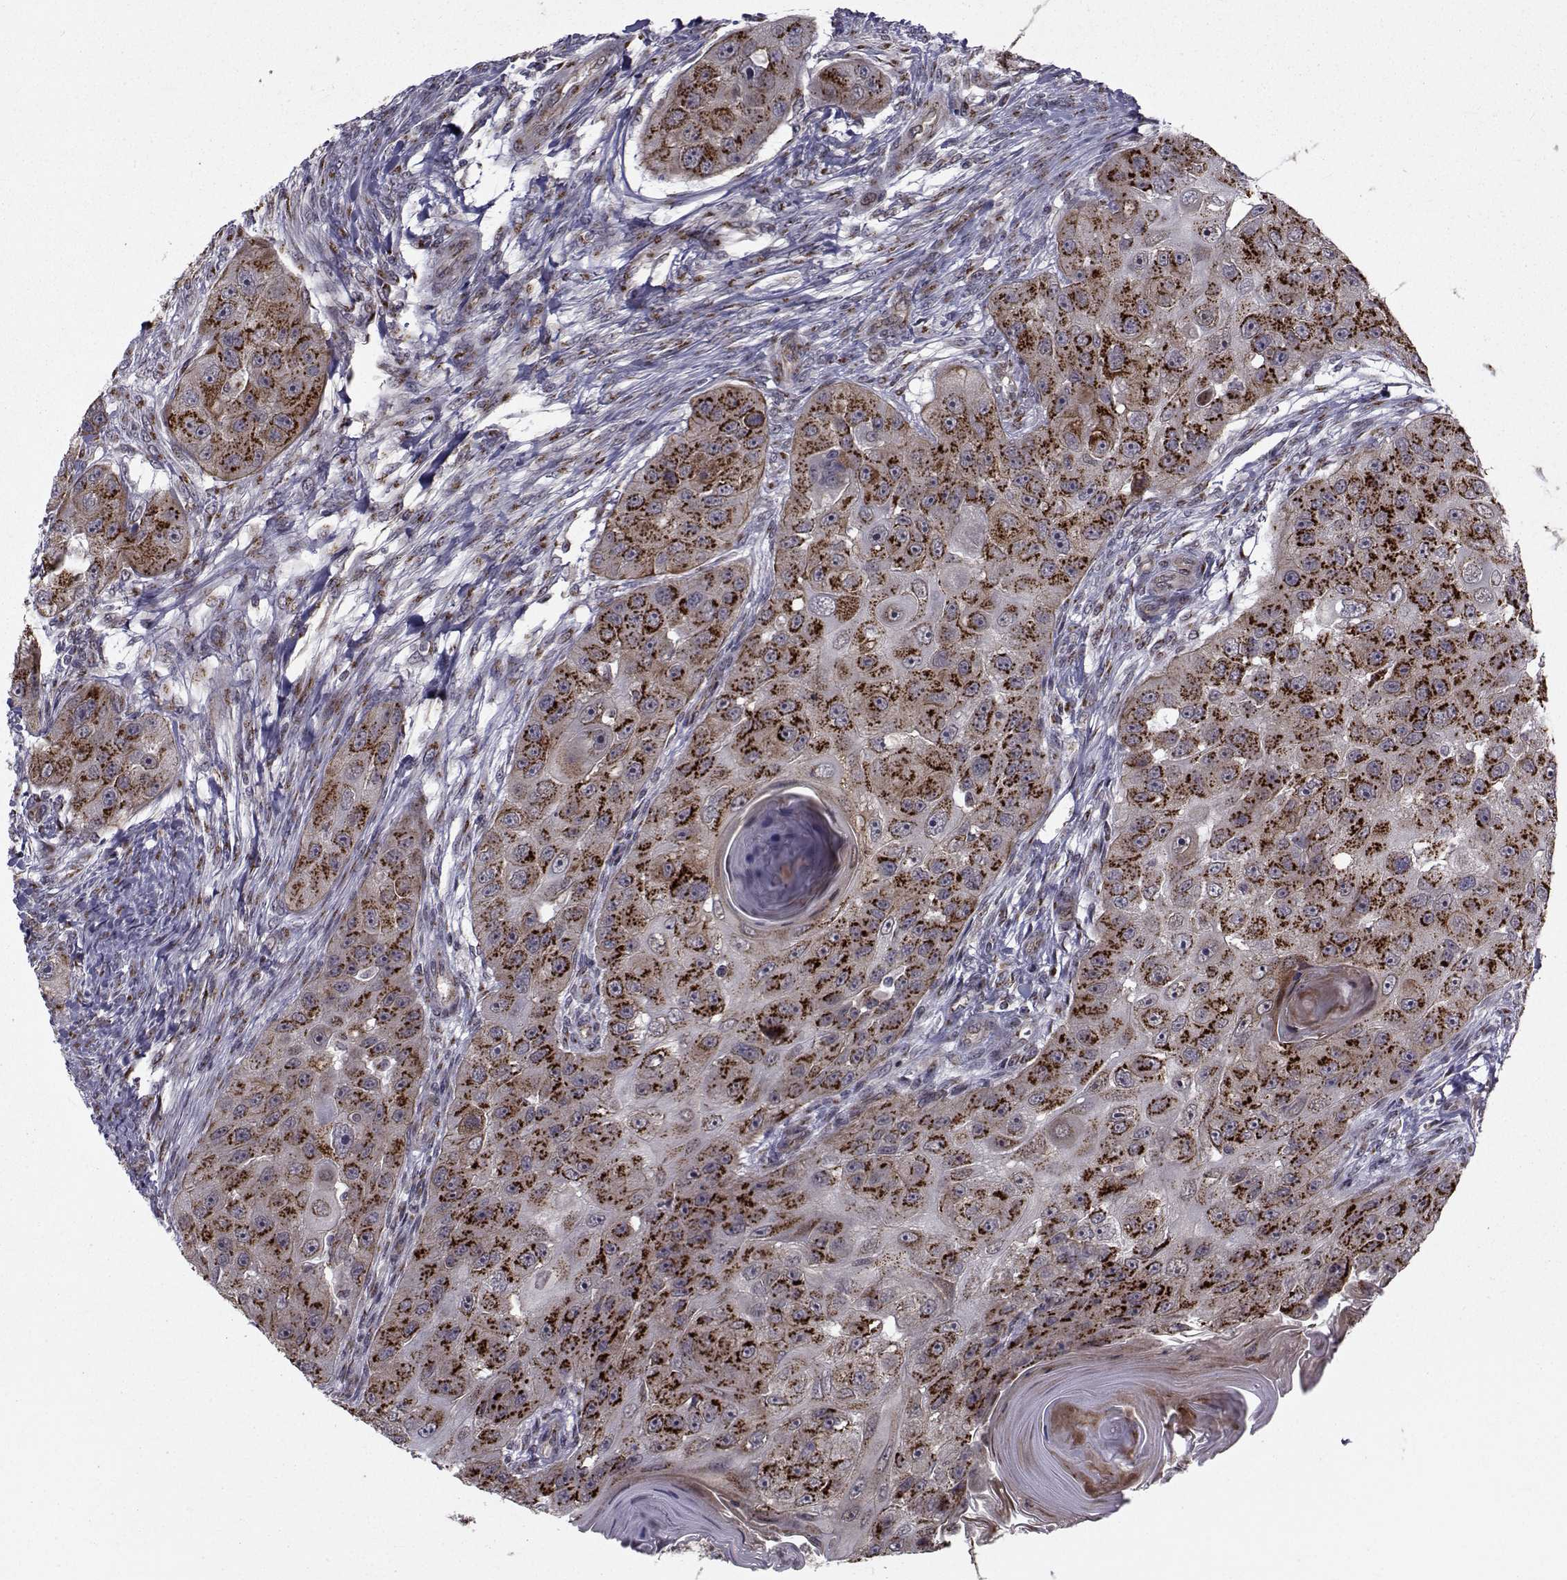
{"staining": {"intensity": "strong", "quantity": ">75%", "location": "cytoplasmic/membranous"}, "tissue": "head and neck cancer", "cell_type": "Tumor cells", "image_type": "cancer", "snomed": [{"axis": "morphology", "description": "Squamous cell carcinoma, NOS"}, {"axis": "topography", "description": "Head-Neck"}], "caption": "An immunohistochemistry histopathology image of tumor tissue is shown. Protein staining in brown shows strong cytoplasmic/membranous positivity in head and neck cancer (squamous cell carcinoma) within tumor cells.", "gene": "ATP6V1C2", "patient": {"sex": "male", "age": 51}}